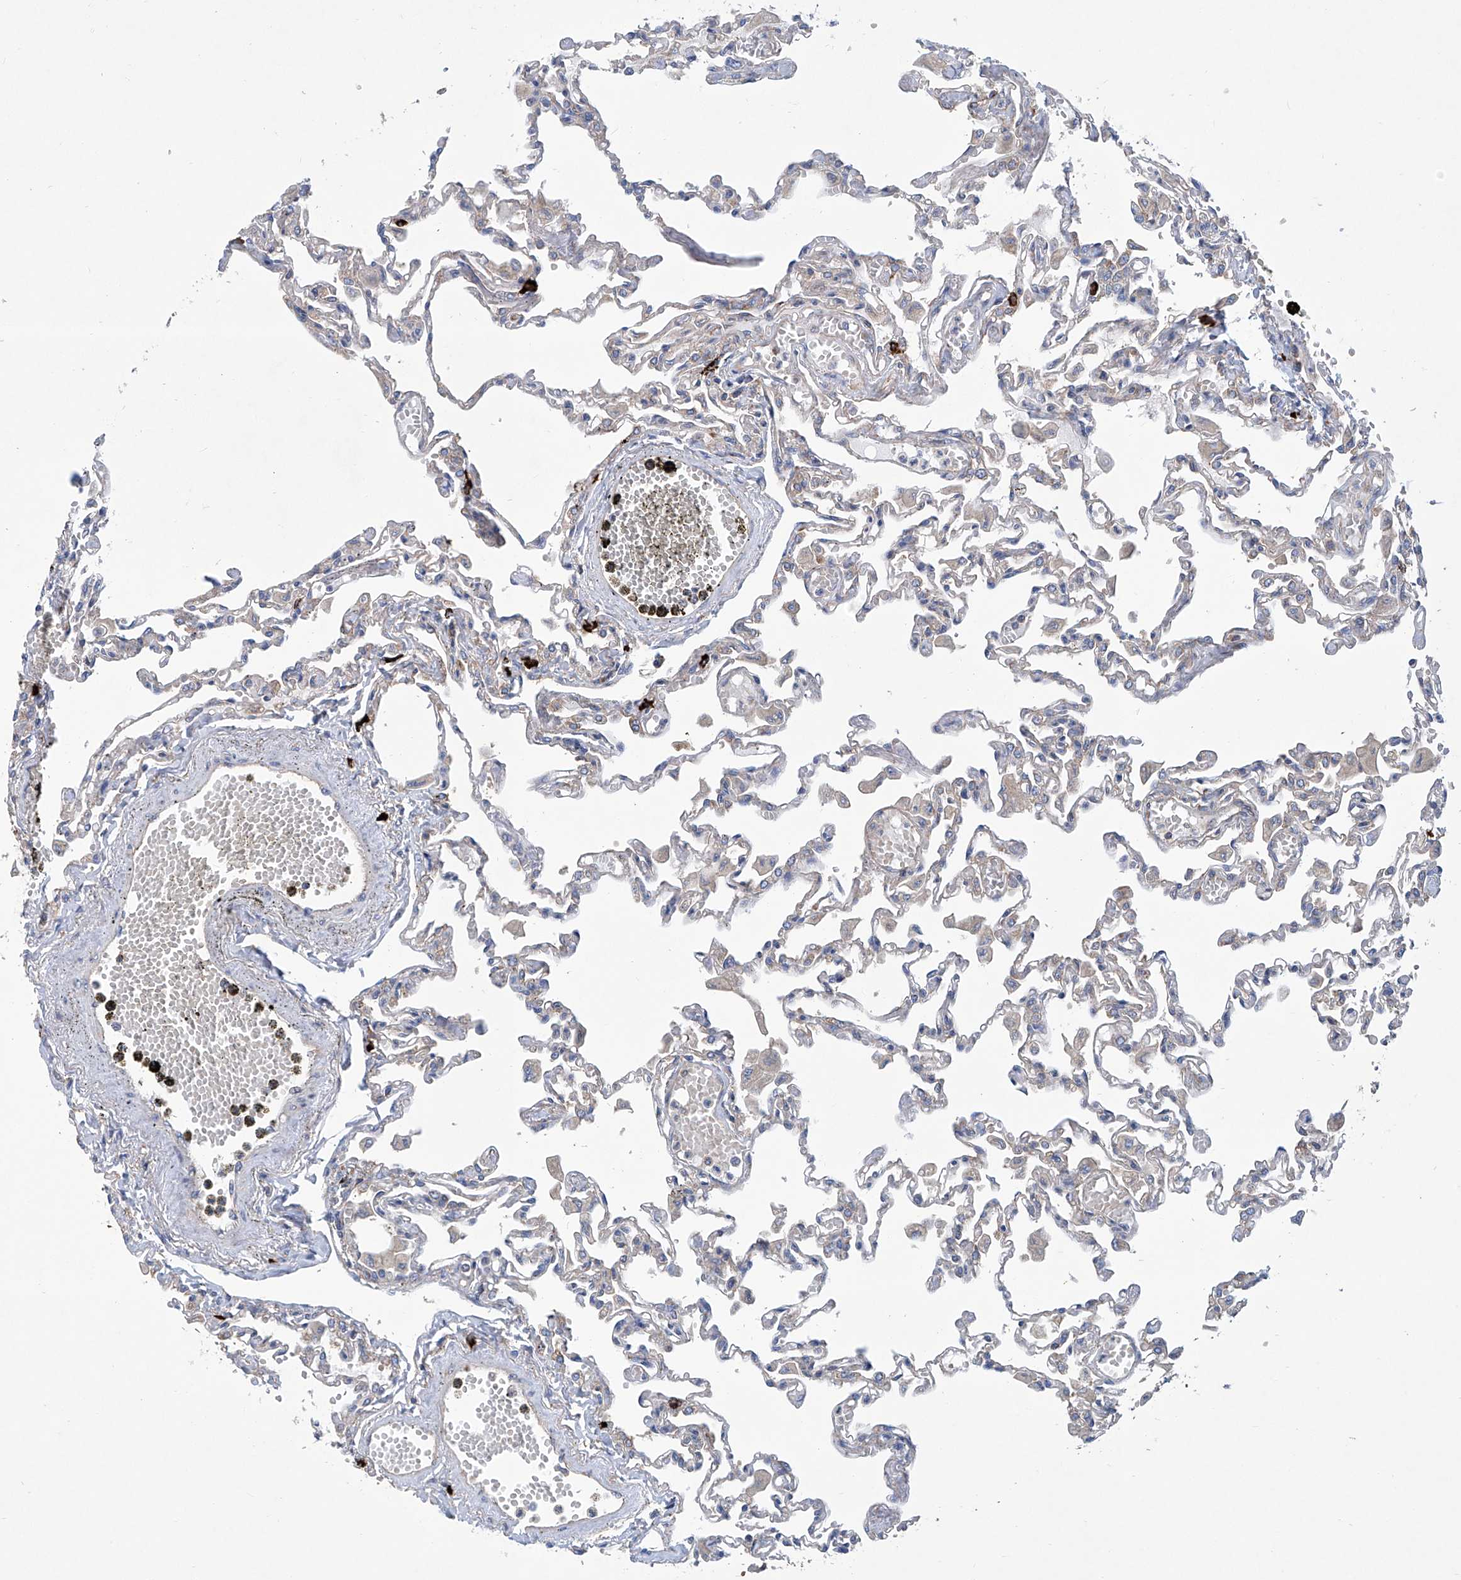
{"staining": {"intensity": "weak", "quantity": "<25%", "location": "cytoplasmic/membranous"}, "tissue": "lung", "cell_type": "Alveolar cells", "image_type": "normal", "snomed": [{"axis": "morphology", "description": "Normal tissue, NOS"}, {"axis": "topography", "description": "Bronchus"}, {"axis": "topography", "description": "Lung"}], "caption": "Immunohistochemistry photomicrograph of benign human lung stained for a protein (brown), which shows no expression in alveolar cells. (Immunohistochemistry, brightfield microscopy, high magnification).", "gene": "SENP2", "patient": {"sex": "female", "age": 49}}